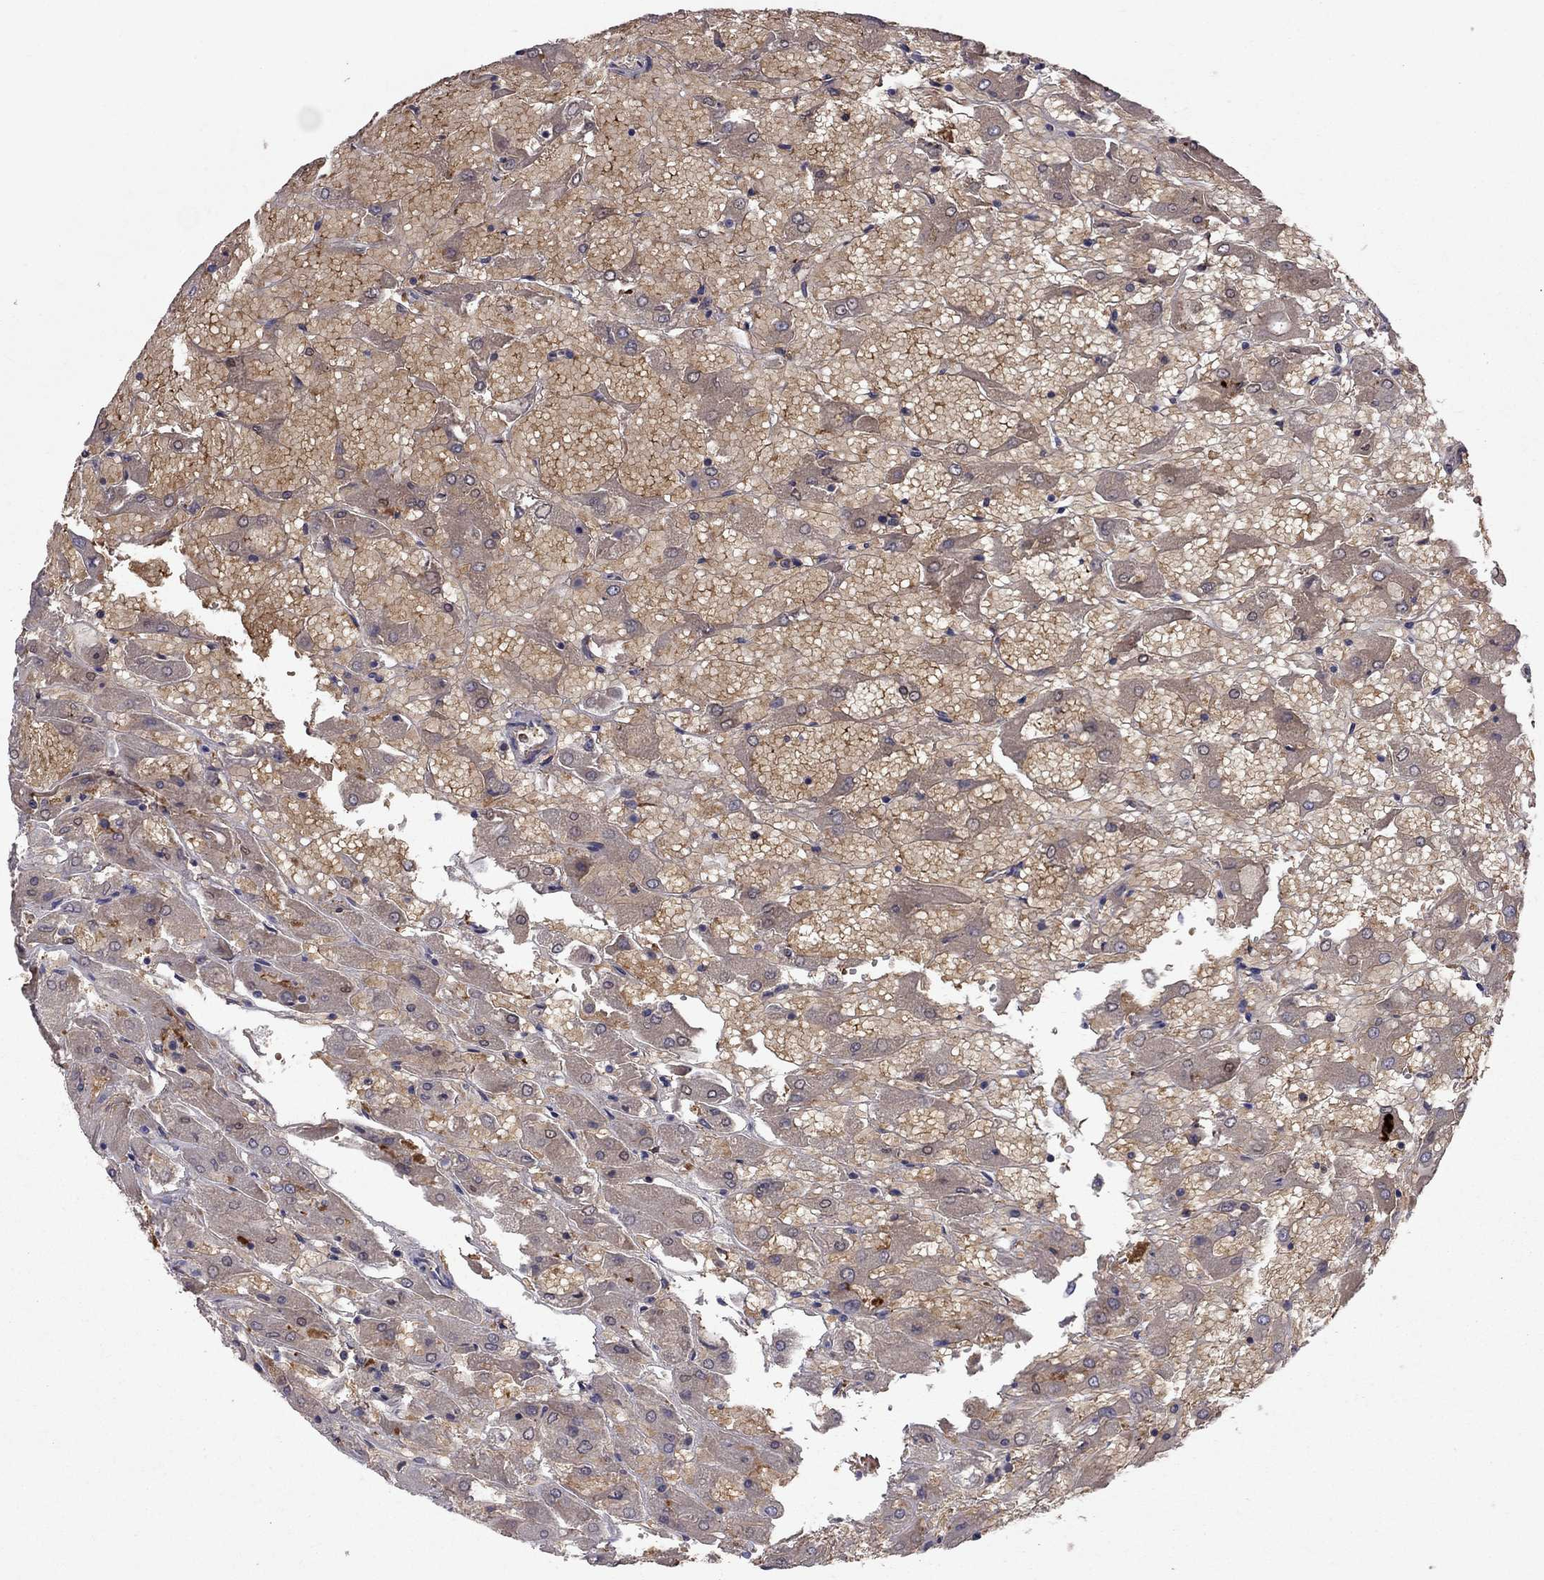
{"staining": {"intensity": "strong", "quantity": "25%-75%", "location": "cytoplasmic/membranous"}, "tissue": "renal cancer", "cell_type": "Tumor cells", "image_type": "cancer", "snomed": [{"axis": "morphology", "description": "Adenocarcinoma, NOS"}, {"axis": "topography", "description": "Kidney"}], "caption": "Immunohistochemistry (IHC) micrograph of human renal cancer stained for a protein (brown), which displays high levels of strong cytoplasmic/membranous expression in about 25%-75% of tumor cells.", "gene": "EIF4E3", "patient": {"sex": "male", "age": 72}}